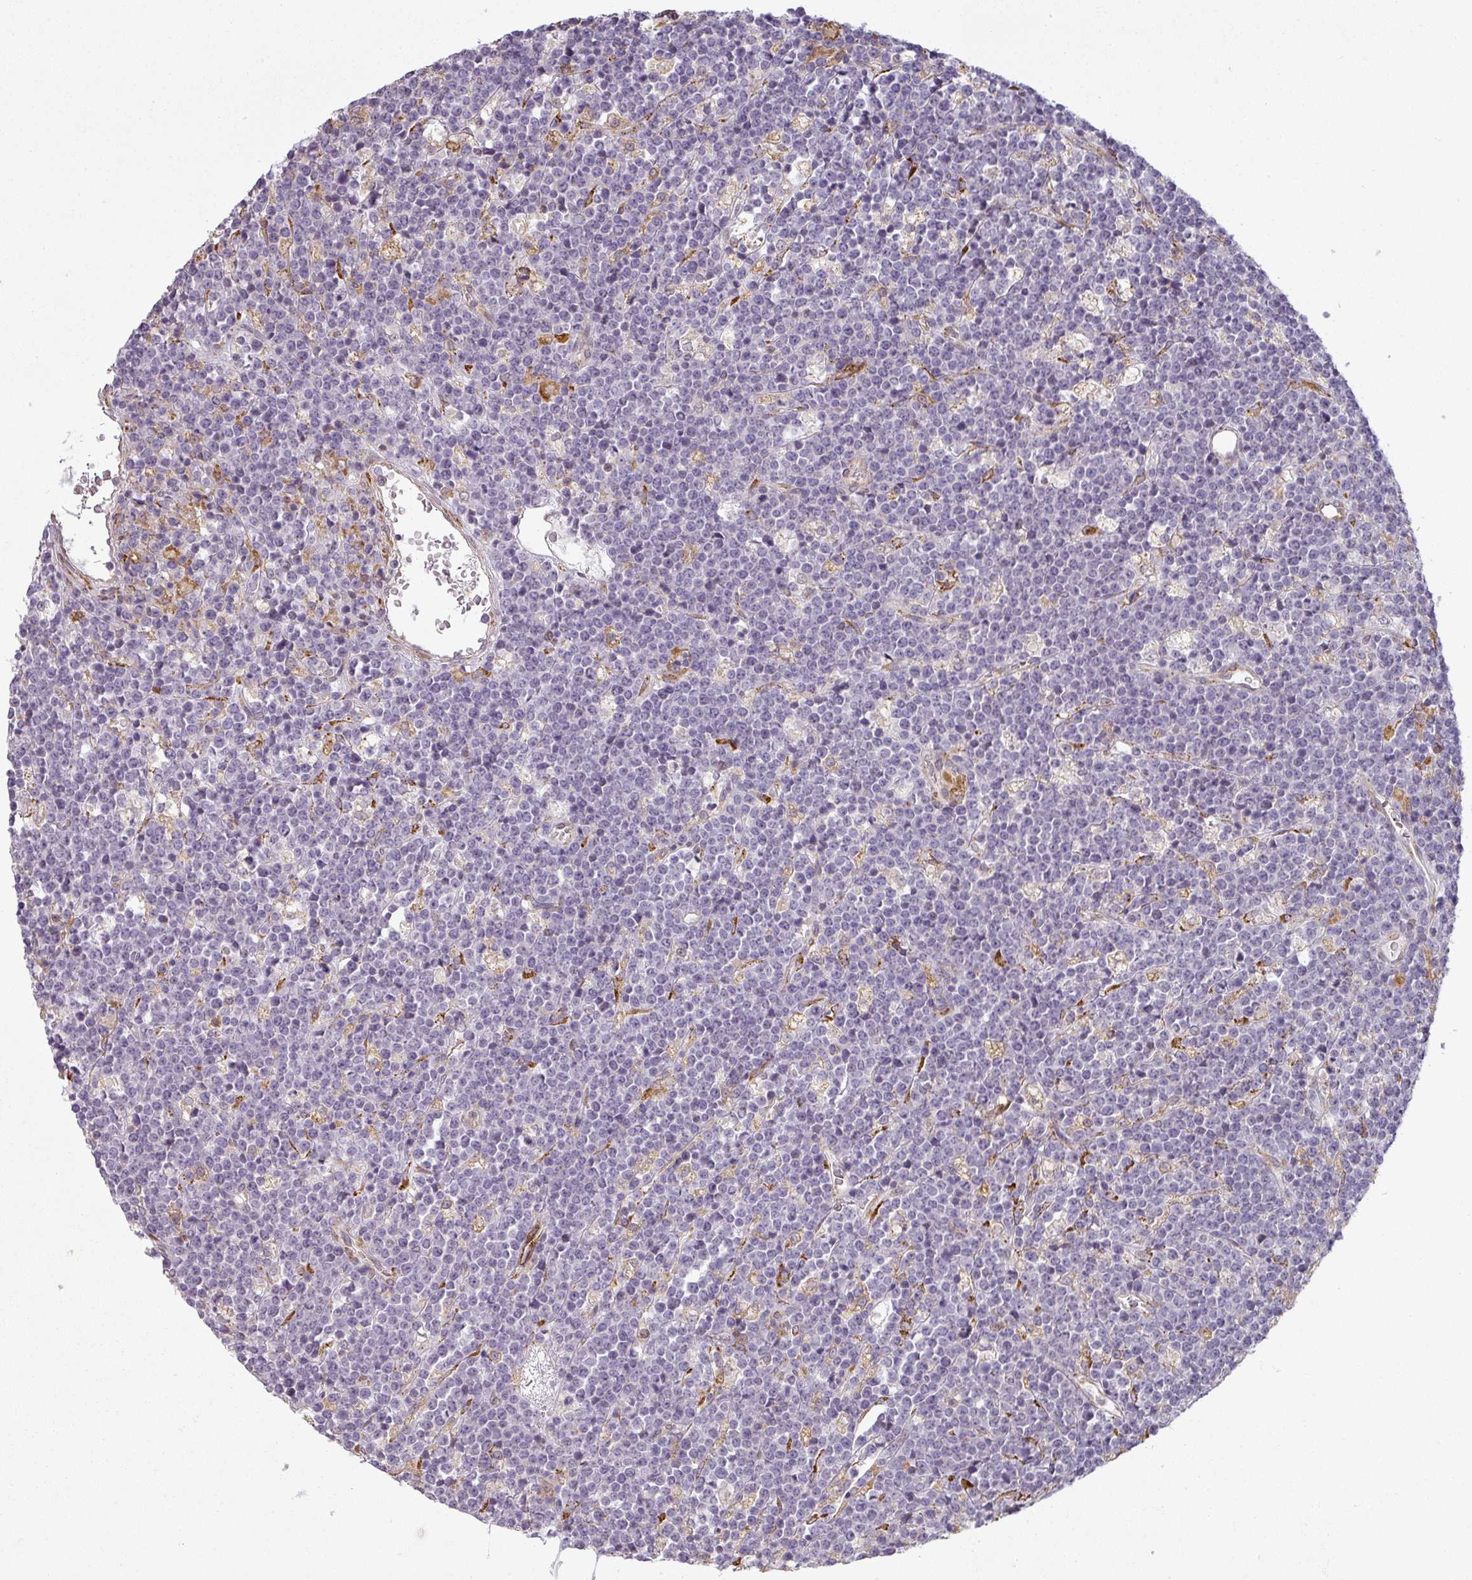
{"staining": {"intensity": "negative", "quantity": "none", "location": "none"}, "tissue": "lymphoma", "cell_type": "Tumor cells", "image_type": "cancer", "snomed": [{"axis": "morphology", "description": "Malignant lymphoma, non-Hodgkin's type, High grade"}, {"axis": "topography", "description": "Ovary"}], "caption": "Immunohistochemistry (IHC) histopathology image of neoplastic tissue: malignant lymphoma, non-Hodgkin's type (high-grade) stained with DAB (3,3'-diaminobenzidine) exhibits no significant protein staining in tumor cells.", "gene": "CCDC144A", "patient": {"sex": "female", "age": 56}}